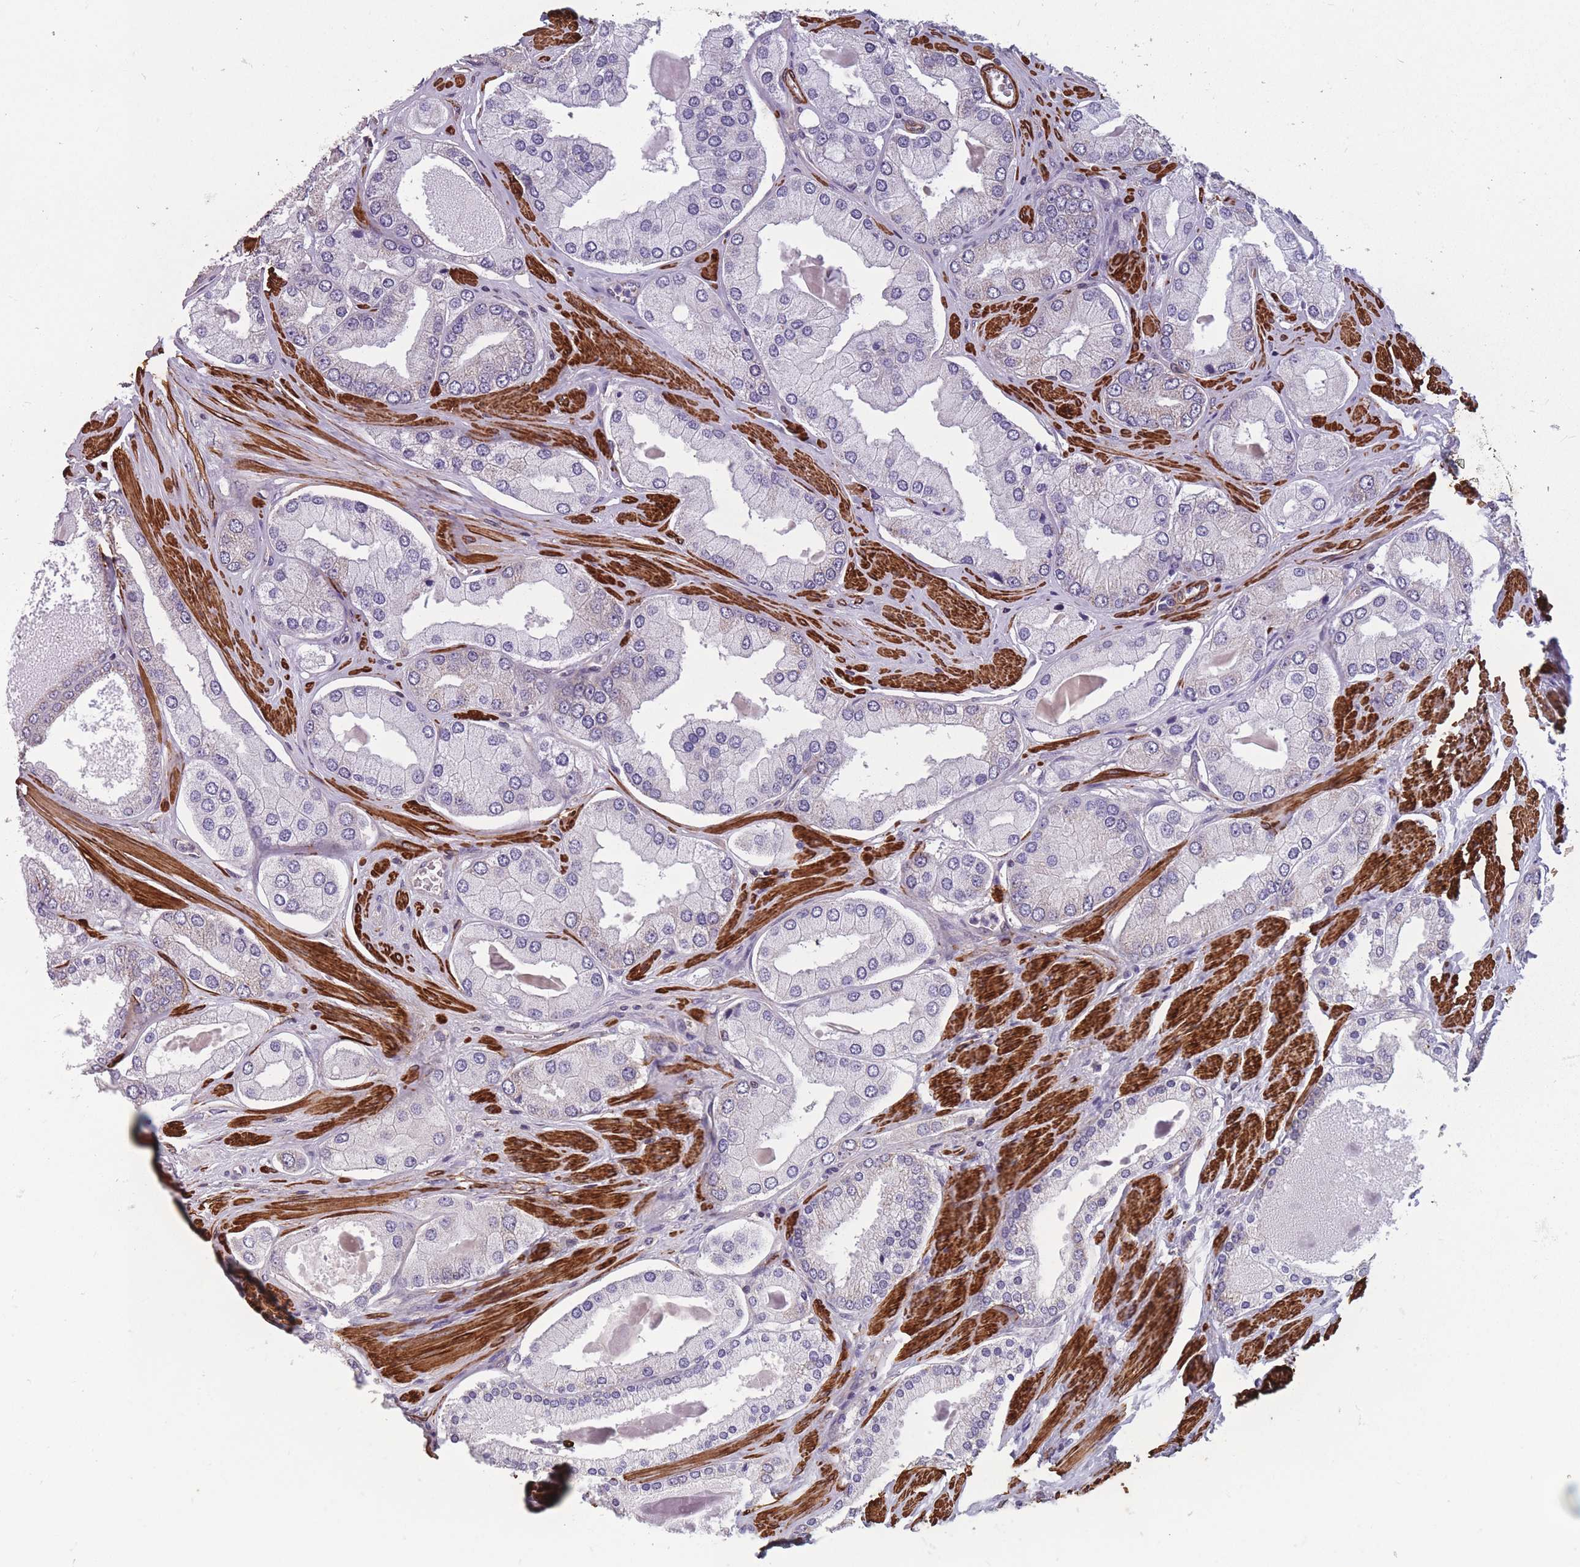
{"staining": {"intensity": "negative", "quantity": "none", "location": "none"}, "tissue": "prostate cancer", "cell_type": "Tumor cells", "image_type": "cancer", "snomed": [{"axis": "morphology", "description": "Adenocarcinoma, Low grade"}, {"axis": "topography", "description": "Prostate"}], "caption": "This photomicrograph is of low-grade adenocarcinoma (prostate) stained with immunohistochemistry to label a protein in brown with the nuclei are counter-stained blue. There is no positivity in tumor cells.", "gene": "TOMM40L", "patient": {"sex": "male", "age": 42}}